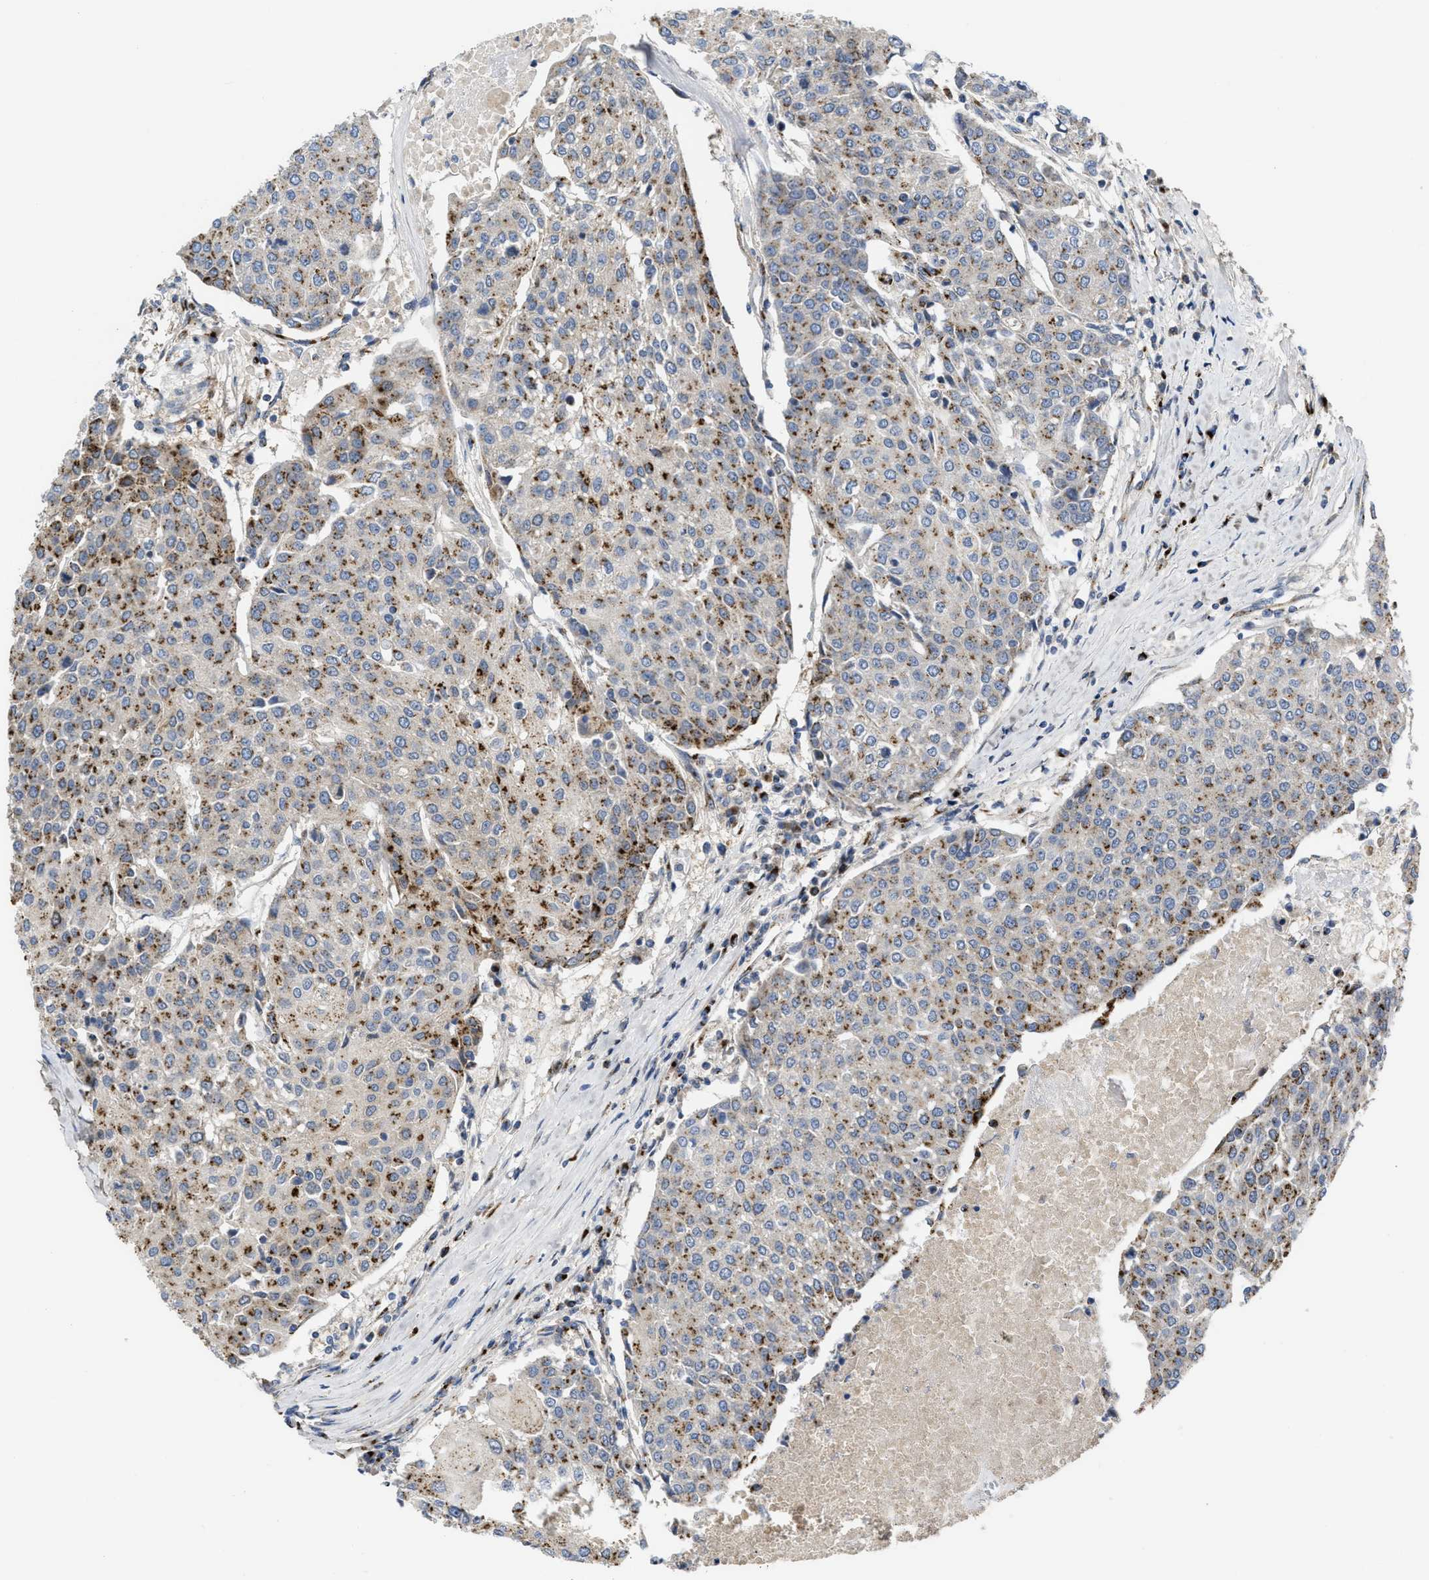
{"staining": {"intensity": "moderate", "quantity": "25%-75%", "location": "cytoplasmic/membranous"}, "tissue": "urothelial cancer", "cell_type": "Tumor cells", "image_type": "cancer", "snomed": [{"axis": "morphology", "description": "Urothelial carcinoma, High grade"}, {"axis": "topography", "description": "Urinary bladder"}], "caption": "Protein analysis of urothelial carcinoma (high-grade) tissue reveals moderate cytoplasmic/membranous expression in approximately 25%-75% of tumor cells. Using DAB (3,3'-diaminobenzidine) (brown) and hematoxylin (blue) stains, captured at high magnification using brightfield microscopy.", "gene": "ZNF70", "patient": {"sex": "female", "age": 85}}